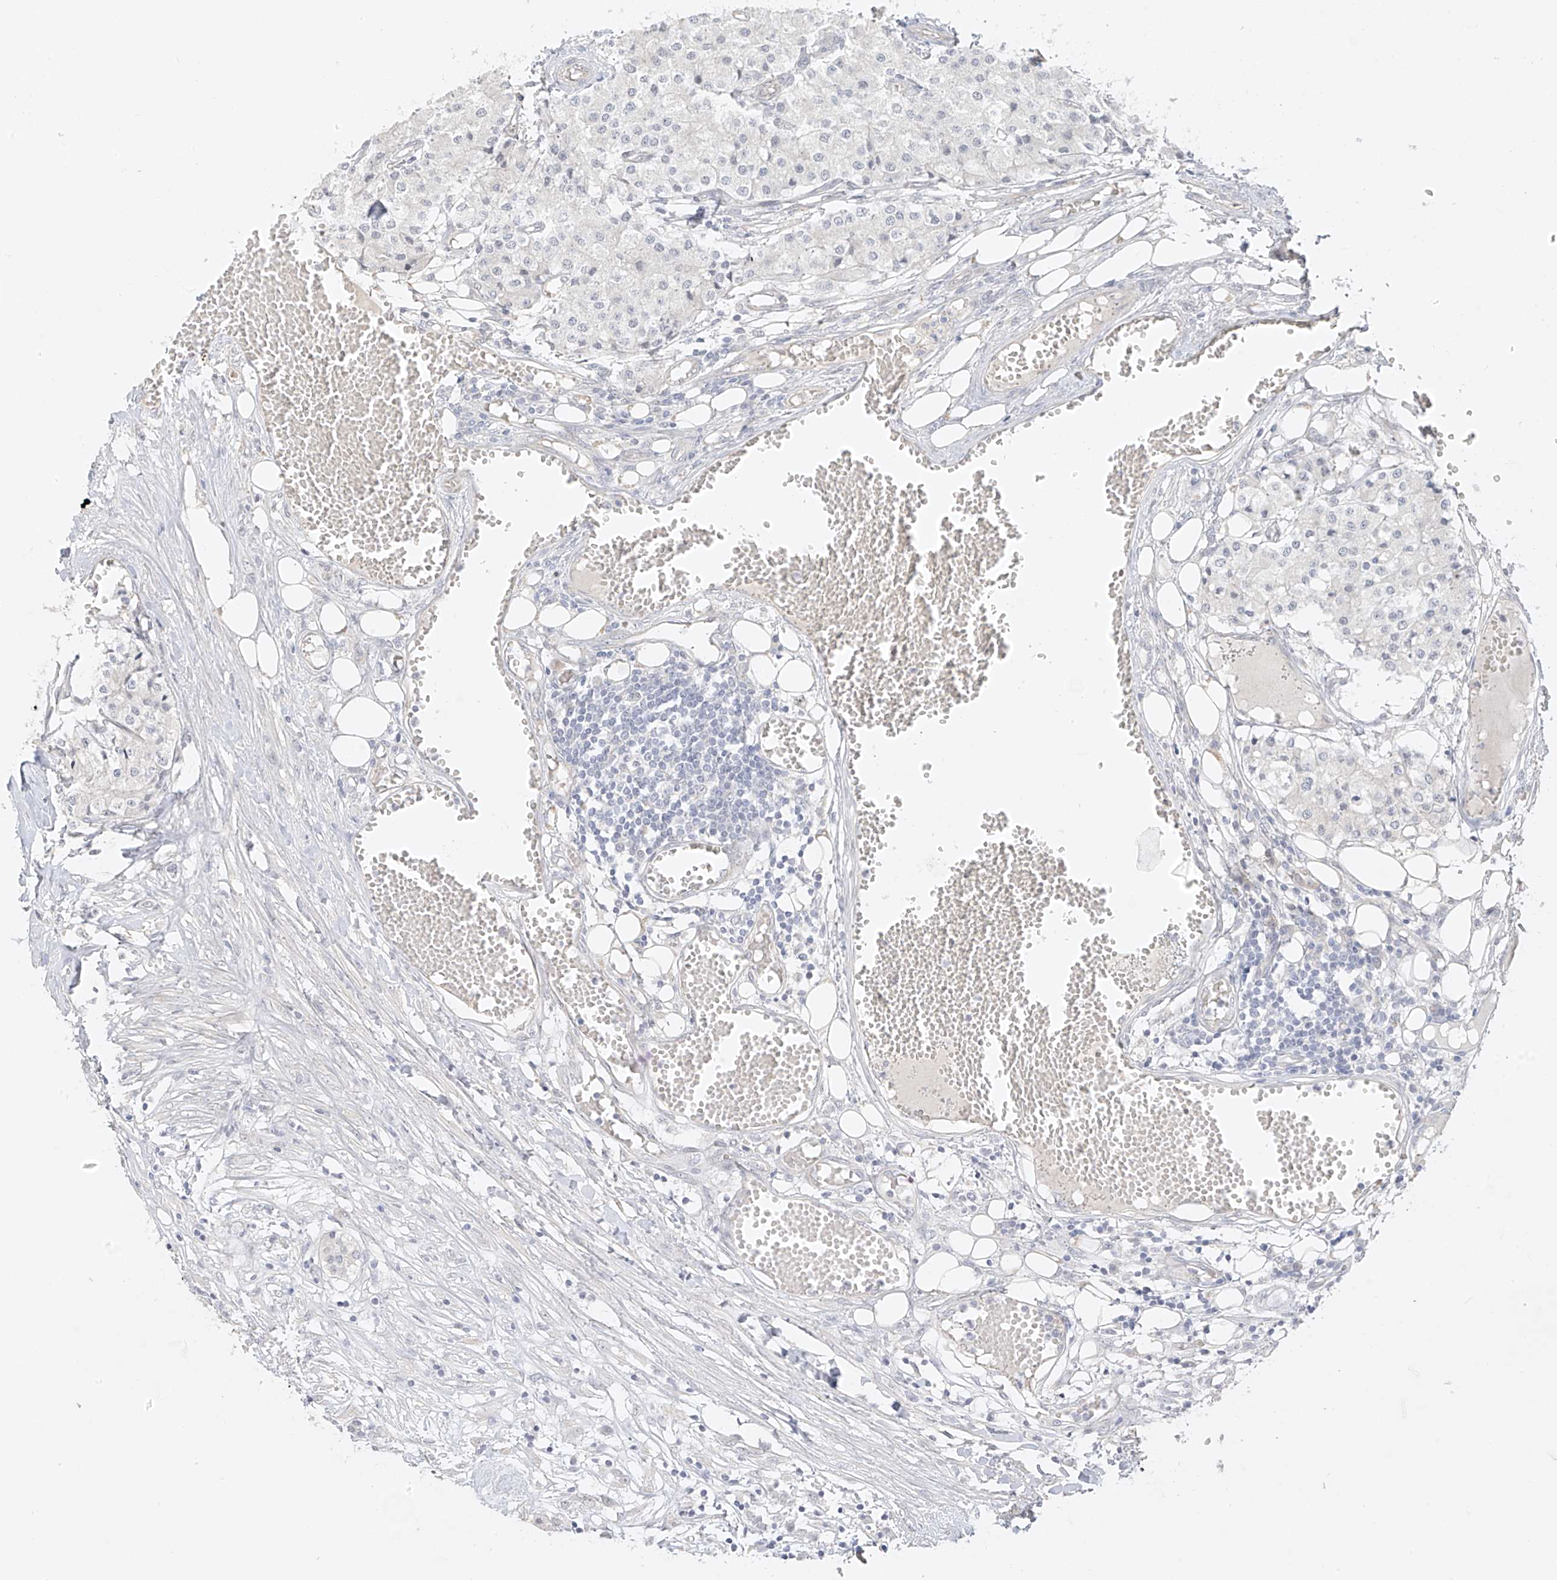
{"staining": {"intensity": "negative", "quantity": "none", "location": "none"}, "tissue": "carcinoid", "cell_type": "Tumor cells", "image_type": "cancer", "snomed": [{"axis": "morphology", "description": "Carcinoid, malignant, NOS"}, {"axis": "topography", "description": "Colon"}], "caption": "Tumor cells show no significant staining in malignant carcinoid.", "gene": "DCDC2", "patient": {"sex": "female", "age": 52}}